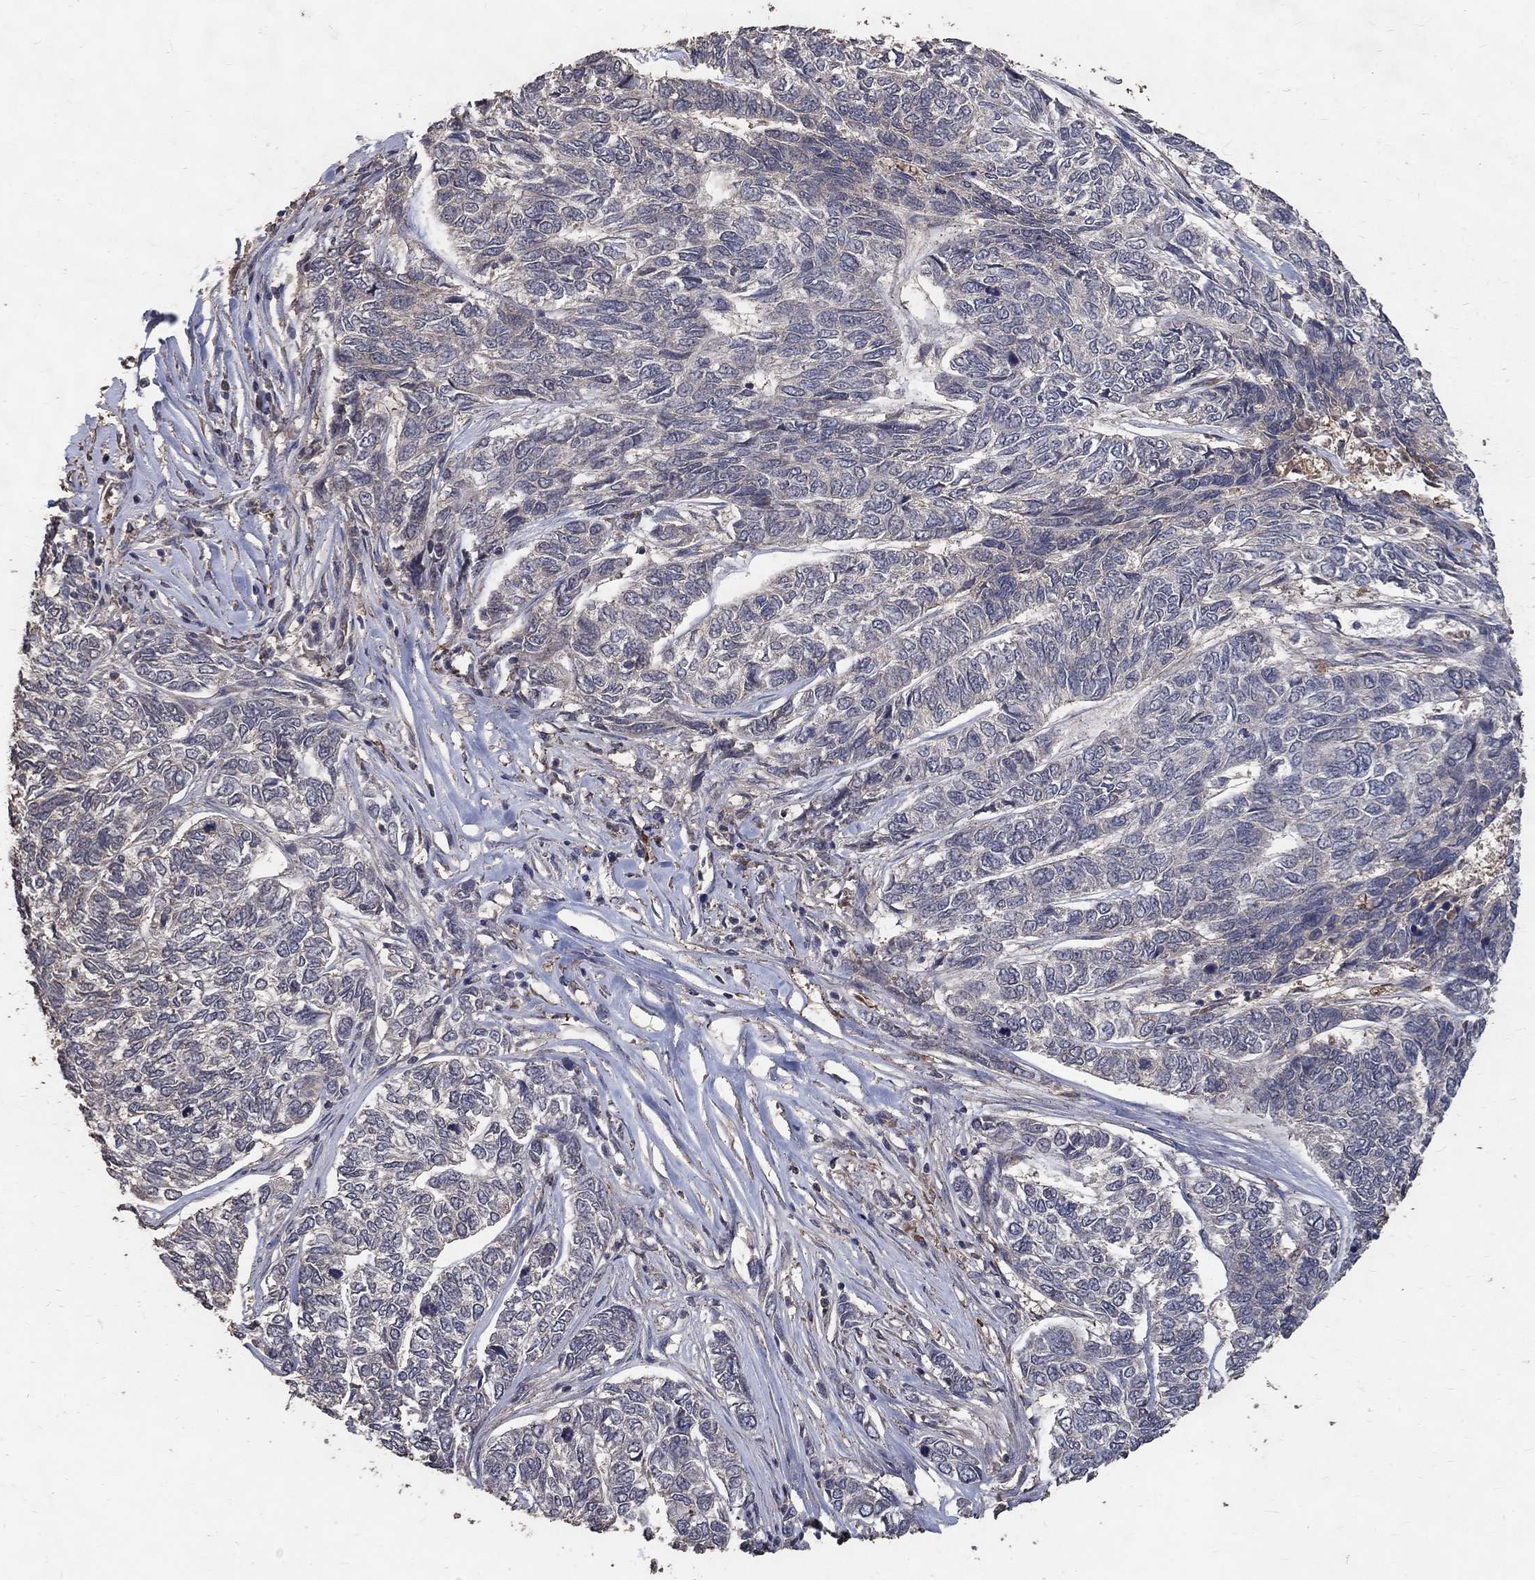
{"staining": {"intensity": "negative", "quantity": "none", "location": "none"}, "tissue": "skin cancer", "cell_type": "Tumor cells", "image_type": "cancer", "snomed": [{"axis": "morphology", "description": "Basal cell carcinoma"}, {"axis": "topography", "description": "Skin"}], "caption": "Tumor cells are negative for protein expression in human skin basal cell carcinoma. (Stains: DAB IHC with hematoxylin counter stain, Microscopy: brightfield microscopy at high magnification).", "gene": "C17orf75", "patient": {"sex": "female", "age": 65}}